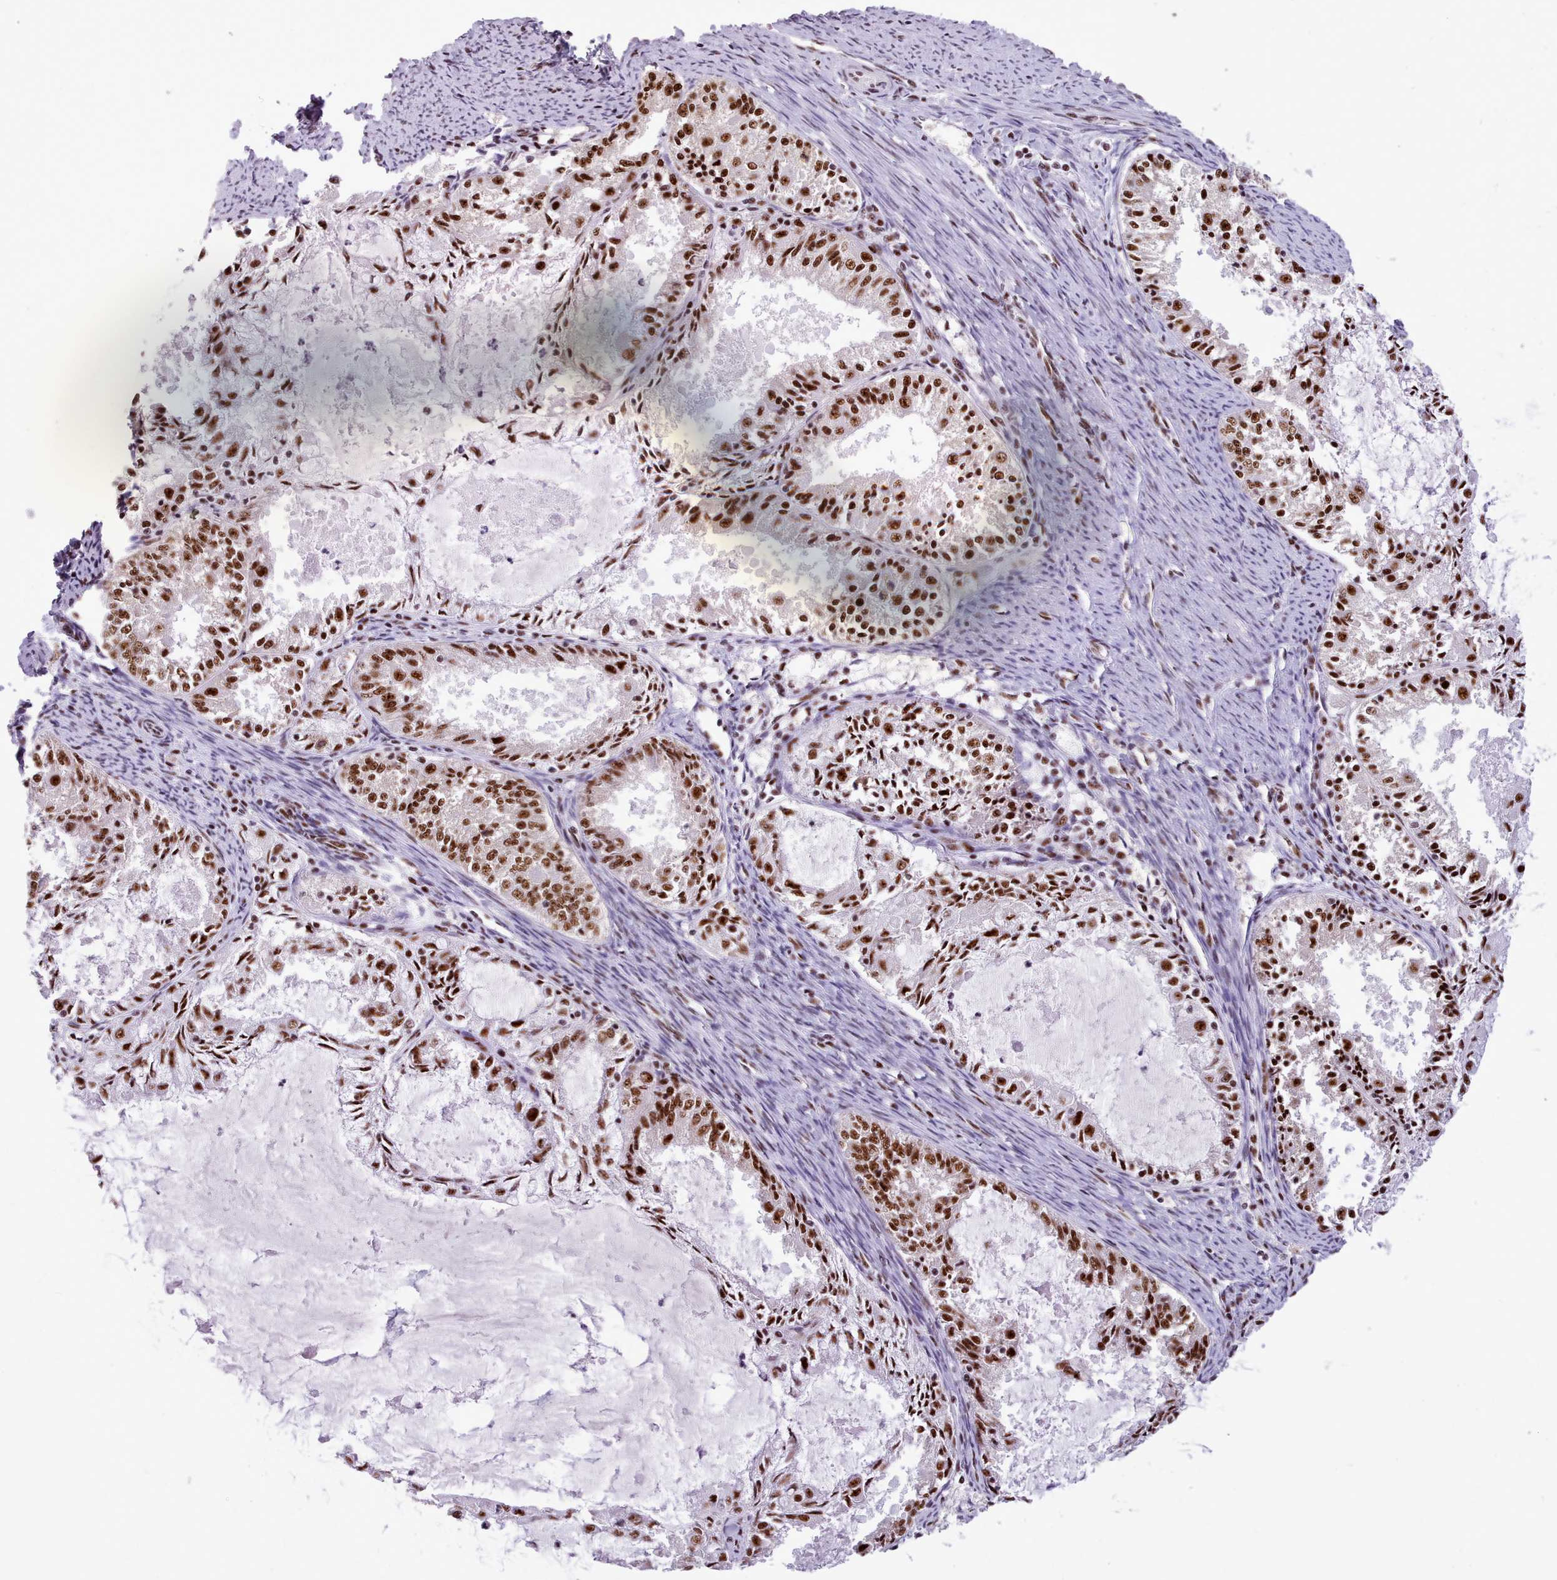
{"staining": {"intensity": "strong", "quantity": ">75%", "location": "nuclear"}, "tissue": "endometrial cancer", "cell_type": "Tumor cells", "image_type": "cancer", "snomed": [{"axis": "morphology", "description": "Adenocarcinoma, NOS"}, {"axis": "topography", "description": "Endometrium"}], "caption": "High-power microscopy captured an immunohistochemistry (IHC) photomicrograph of endometrial cancer (adenocarcinoma), revealing strong nuclear expression in about >75% of tumor cells. (DAB IHC, brown staining for protein, blue staining for nuclei).", "gene": "TMEM35B", "patient": {"sex": "female", "age": 57}}